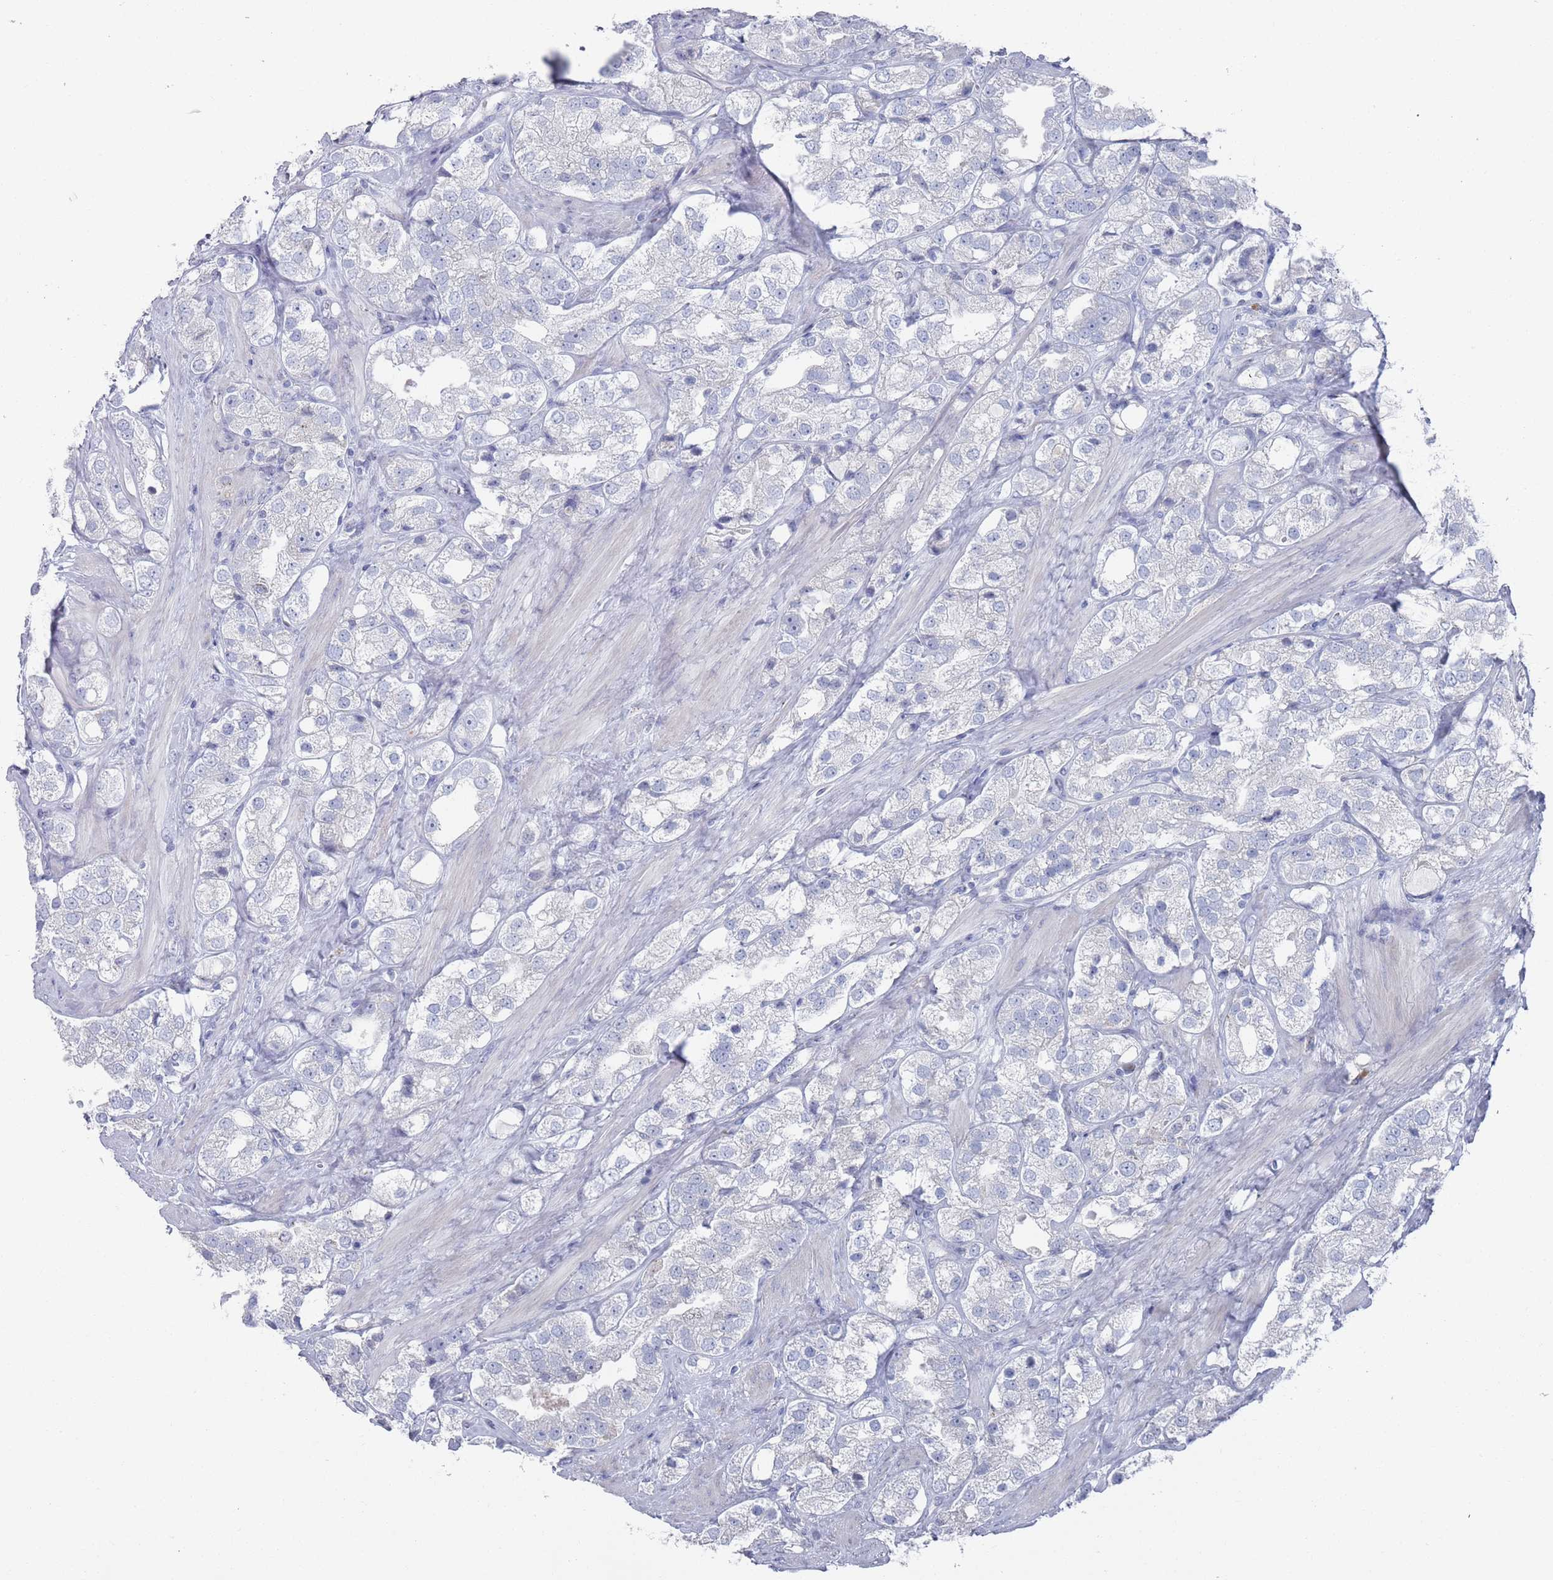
{"staining": {"intensity": "negative", "quantity": "none", "location": "none"}, "tissue": "prostate cancer", "cell_type": "Tumor cells", "image_type": "cancer", "snomed": [{"axis": "morphology", "description": "Adenocarcinoma, NOS"}, {"axis": "topography", "description": "Prostate"}], "caption": "Immunohistochemical staining of human prostate cancer shows no significant positivity in tumor cells.", "gene": "MAT1A", "patient": {"sex": "male", "age": 79}}